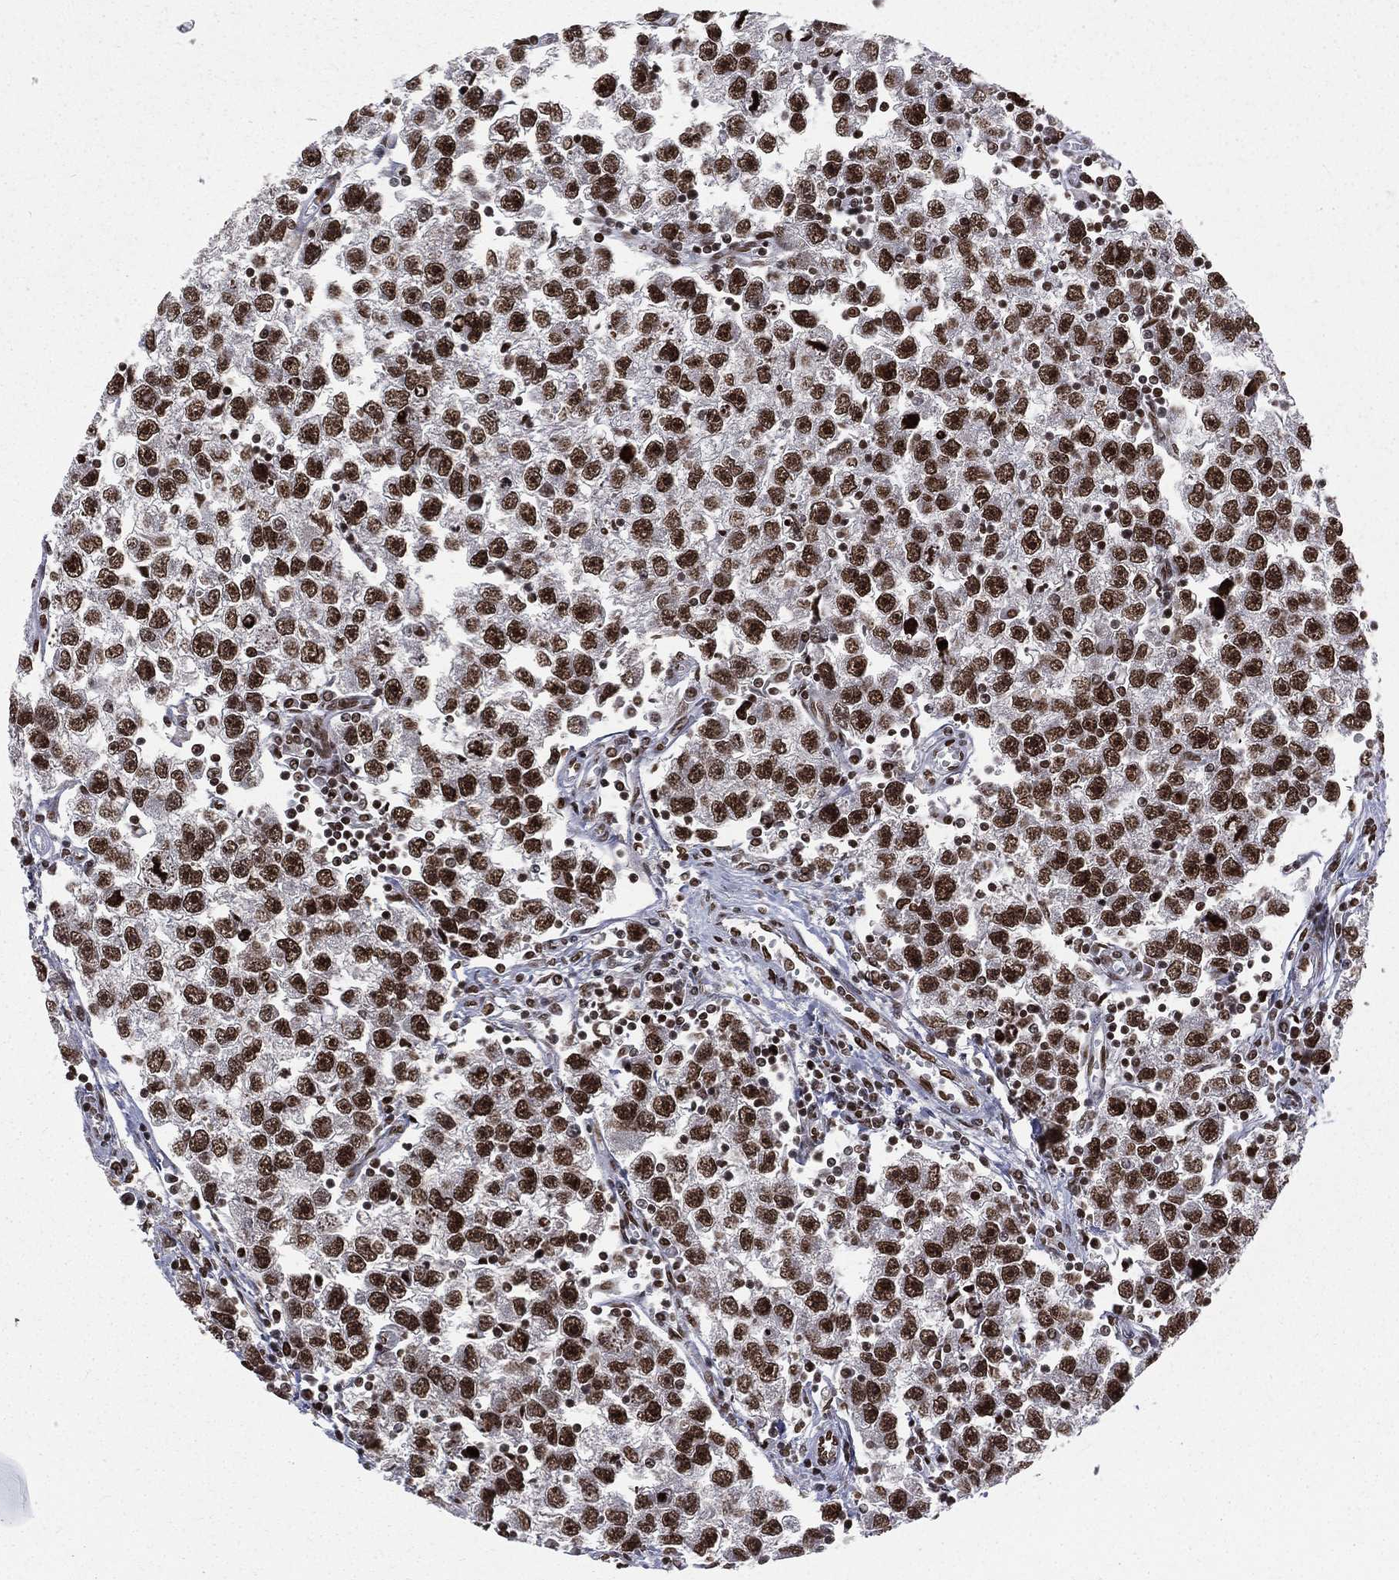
{"staining": {"intensity": "strong", "quantity": ">75%", "location": "nuclear"}, "tissue": "testis cancer", "cell_type": "Tumor cells", "image_type": "cancer", "snomed": [{"axis": "morphology", "description": "Seminoma, NOS"}, {"axis": "topography", "description": "Testis"}], "caption": "About >75% of tumor cells in human testis cancer reveal strong nuclear protein staining as visualized by brown immunohistochemical staining.", "gene": "POLB", "patient": {"sex": "male", "age": 30}}